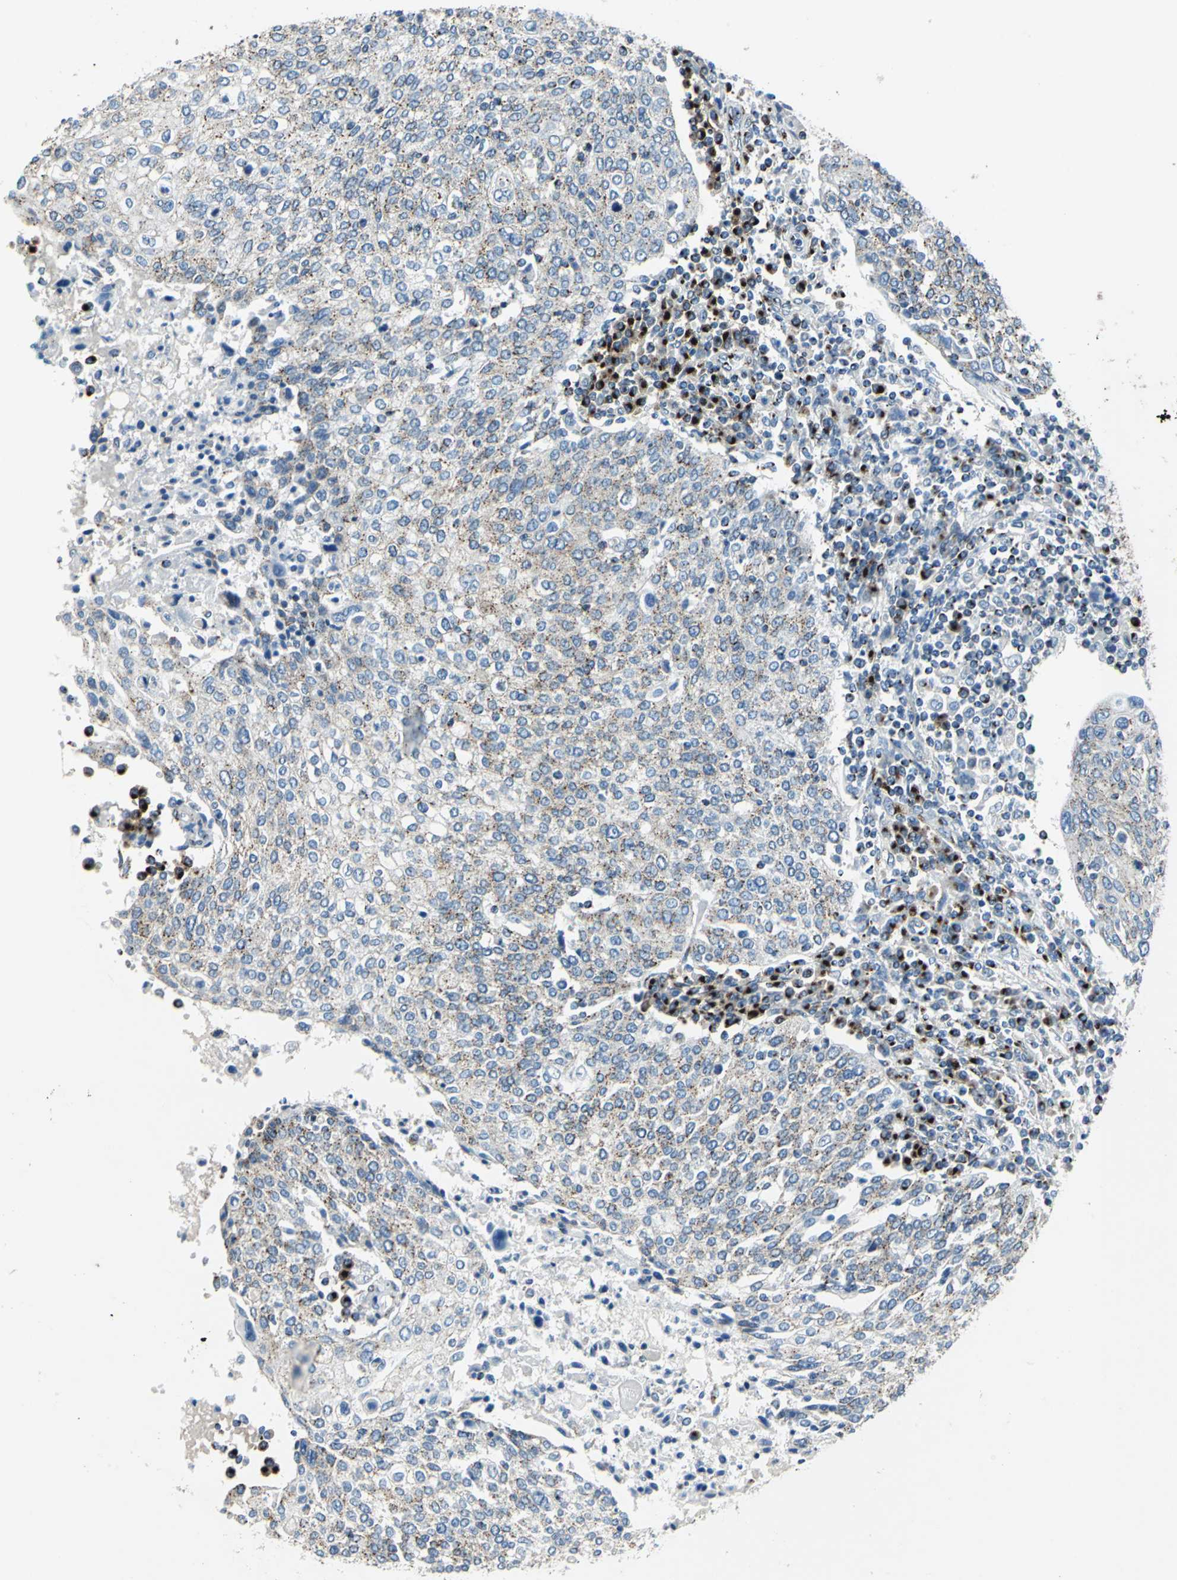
{"staining": {"intensity": "moderate", "quantity": "25%-75%", "location": "cytoplasmic/membranous"}, "tissue": "cervical cancer", "cell_type": "Tumor cells", "image_type": "cancer", "snomed": [{"axis": "morphology", "description": "Squamous cell carcinoma, NOS"}, {"axis": "topography", "description": "Cervix"}], "caption": "The image reveals staining of squamous cell carcinoma (cervical), revealing moderate cytoplasmic/membranous protein staining (brown color) within tumor cells.", "gene": "GPR3", "patient": {"sex": "female", "age": 40}}